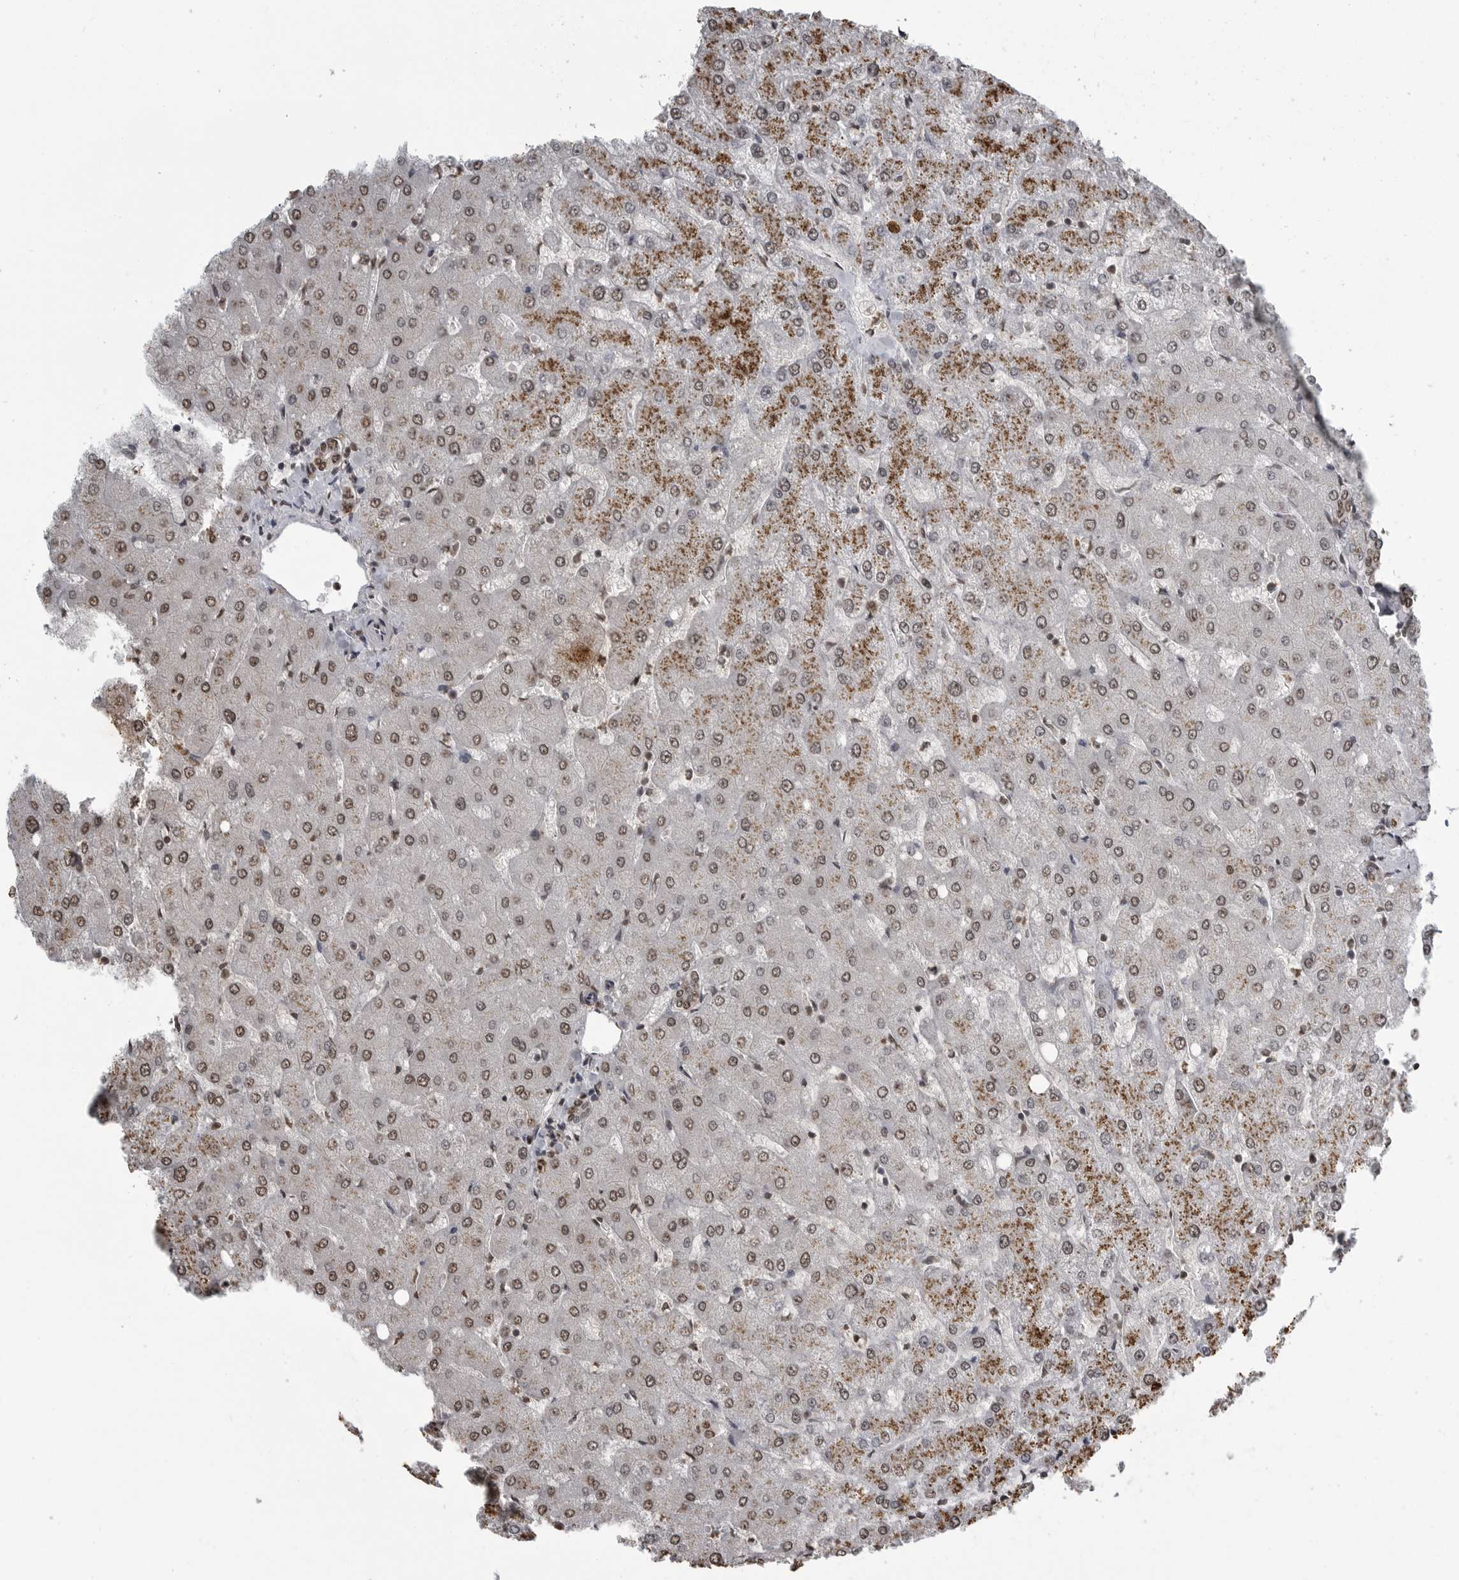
{"staining": {"intensity": "moderate", "quantity": ">75%", "location": "nuclear"}, "tissue": "liver", "cell_type": "Cholangiocytes", "image_type": "normal", "snomed": [{"axis": "morphology", "description": "Normal tissue, NOS"}, {"axis": "topography", "description": "Liver"}], "caption": "Liver stained with immunohistochemistry (IHC) displays moderate nuclear expression in approximately >75% of cholangiocytes. The protein of interest is shown in brown color, while the nuclei are stained blue.", "gene": "SMAD2", "patient": {"sex": "female", "age": 54}}